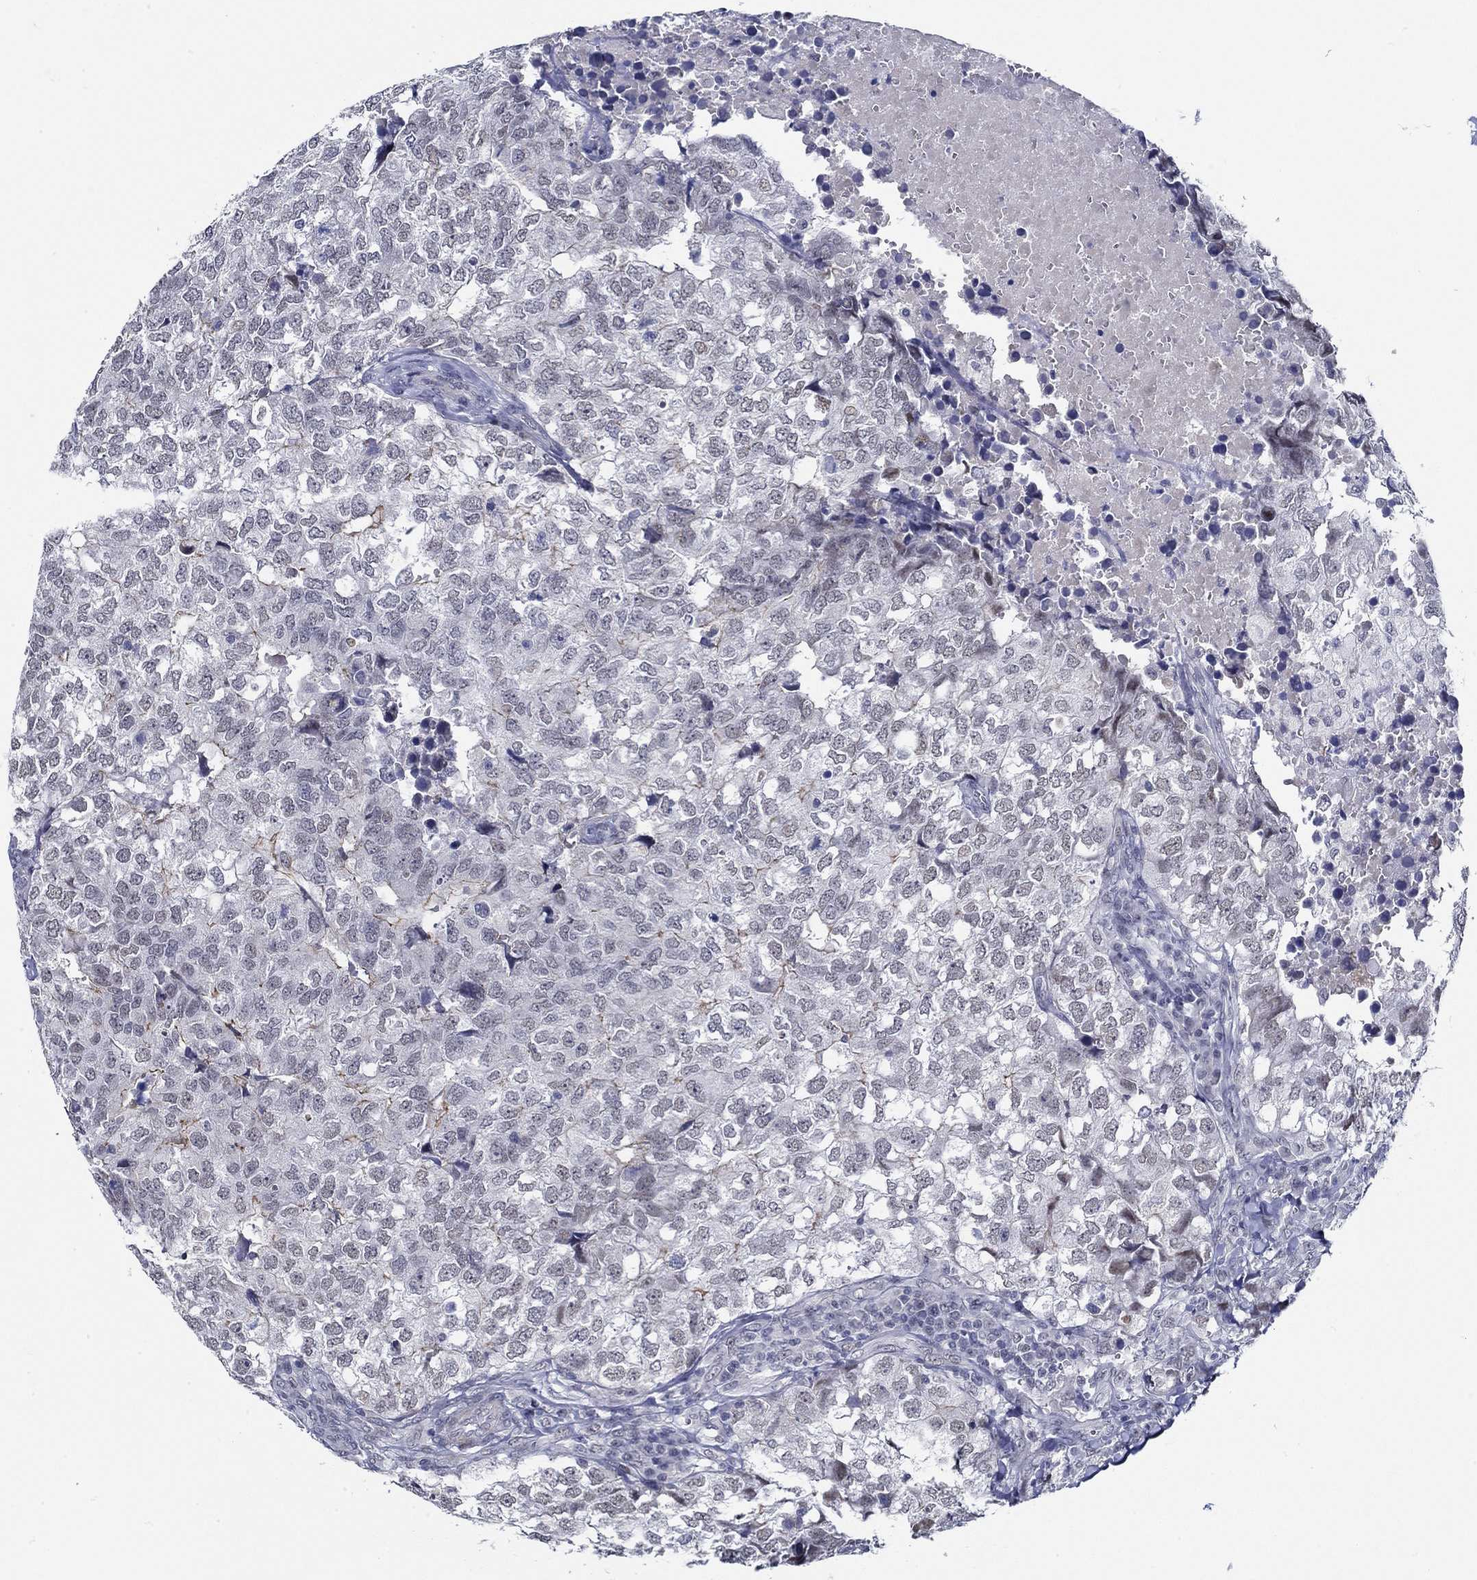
{"staining": {"intensity": "moderate", "quantity": "<25%", "location": "cytoplasmic/membranous"}, "tissue": "breast cancer", "cell_type": "Tumor cells", "image_type": "cancer", "snomed": [{"axis": "morphology", "description": "Duct carcinoma"}, {"axis": "topography", "description": "Breast"}], "caption": "A low amount of moderate cytoplasmic/membranous positivity is appreciated in approximately <25% of tumor cells in breast cancer tissue.", "gene": "SLC34A1", "patient": {"sex": "female", "age": 30}}